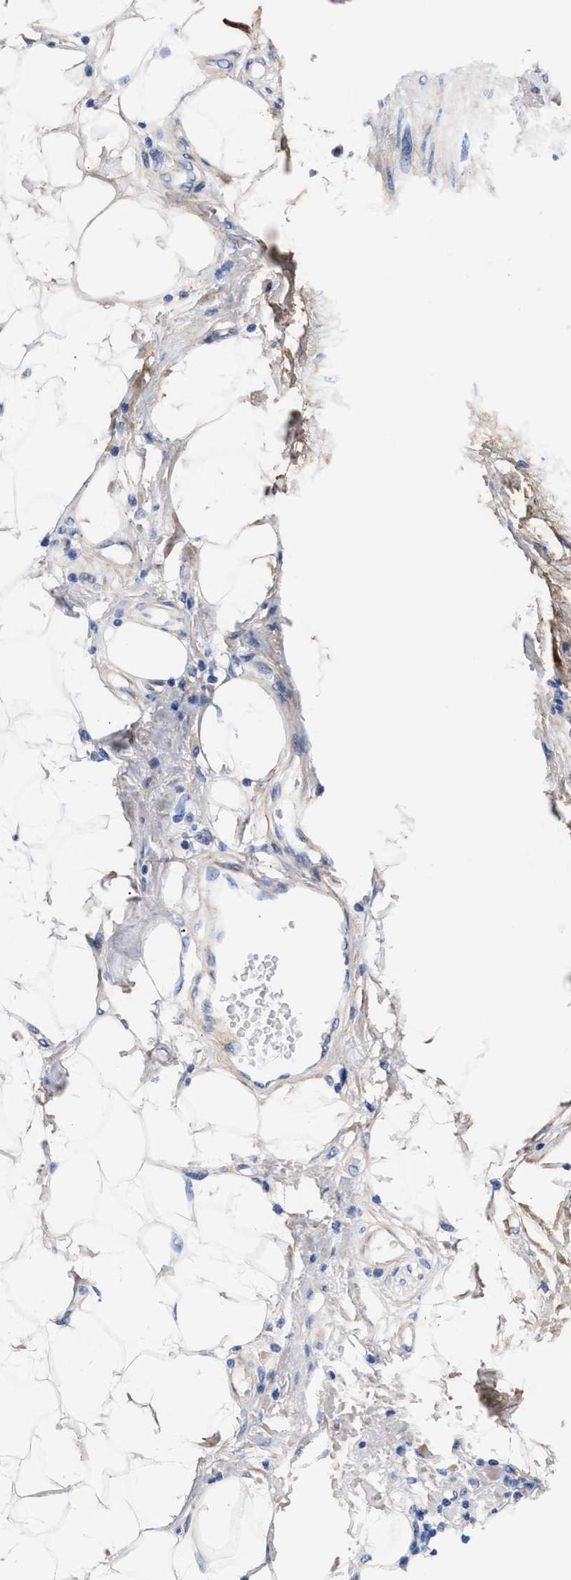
{"staining": {"intensity": "negative", "quantity": "none", "location": "none"}, "tissue": "adipose tissue", "cell_type": "Adipocytes", "image_type": "normal", "snomed": [{"axis": "morphology", "description": "Normal tissue, NOS"}, {"axis": "morphology", "description": "Adenocarcinoma, NOS"}, {"axis": "topography", "description": "Duodenum"}, {"axis": "topography", "description": "Peripheral nerve tissue"}], "caption": "An immunohistochemistry (IHC) image of benign adipose tissue is shown. There is no staining in adipocytes of adipose tissue.", "gene": "ACTL7B", "patient": {"sex": "female", "age": 60}}